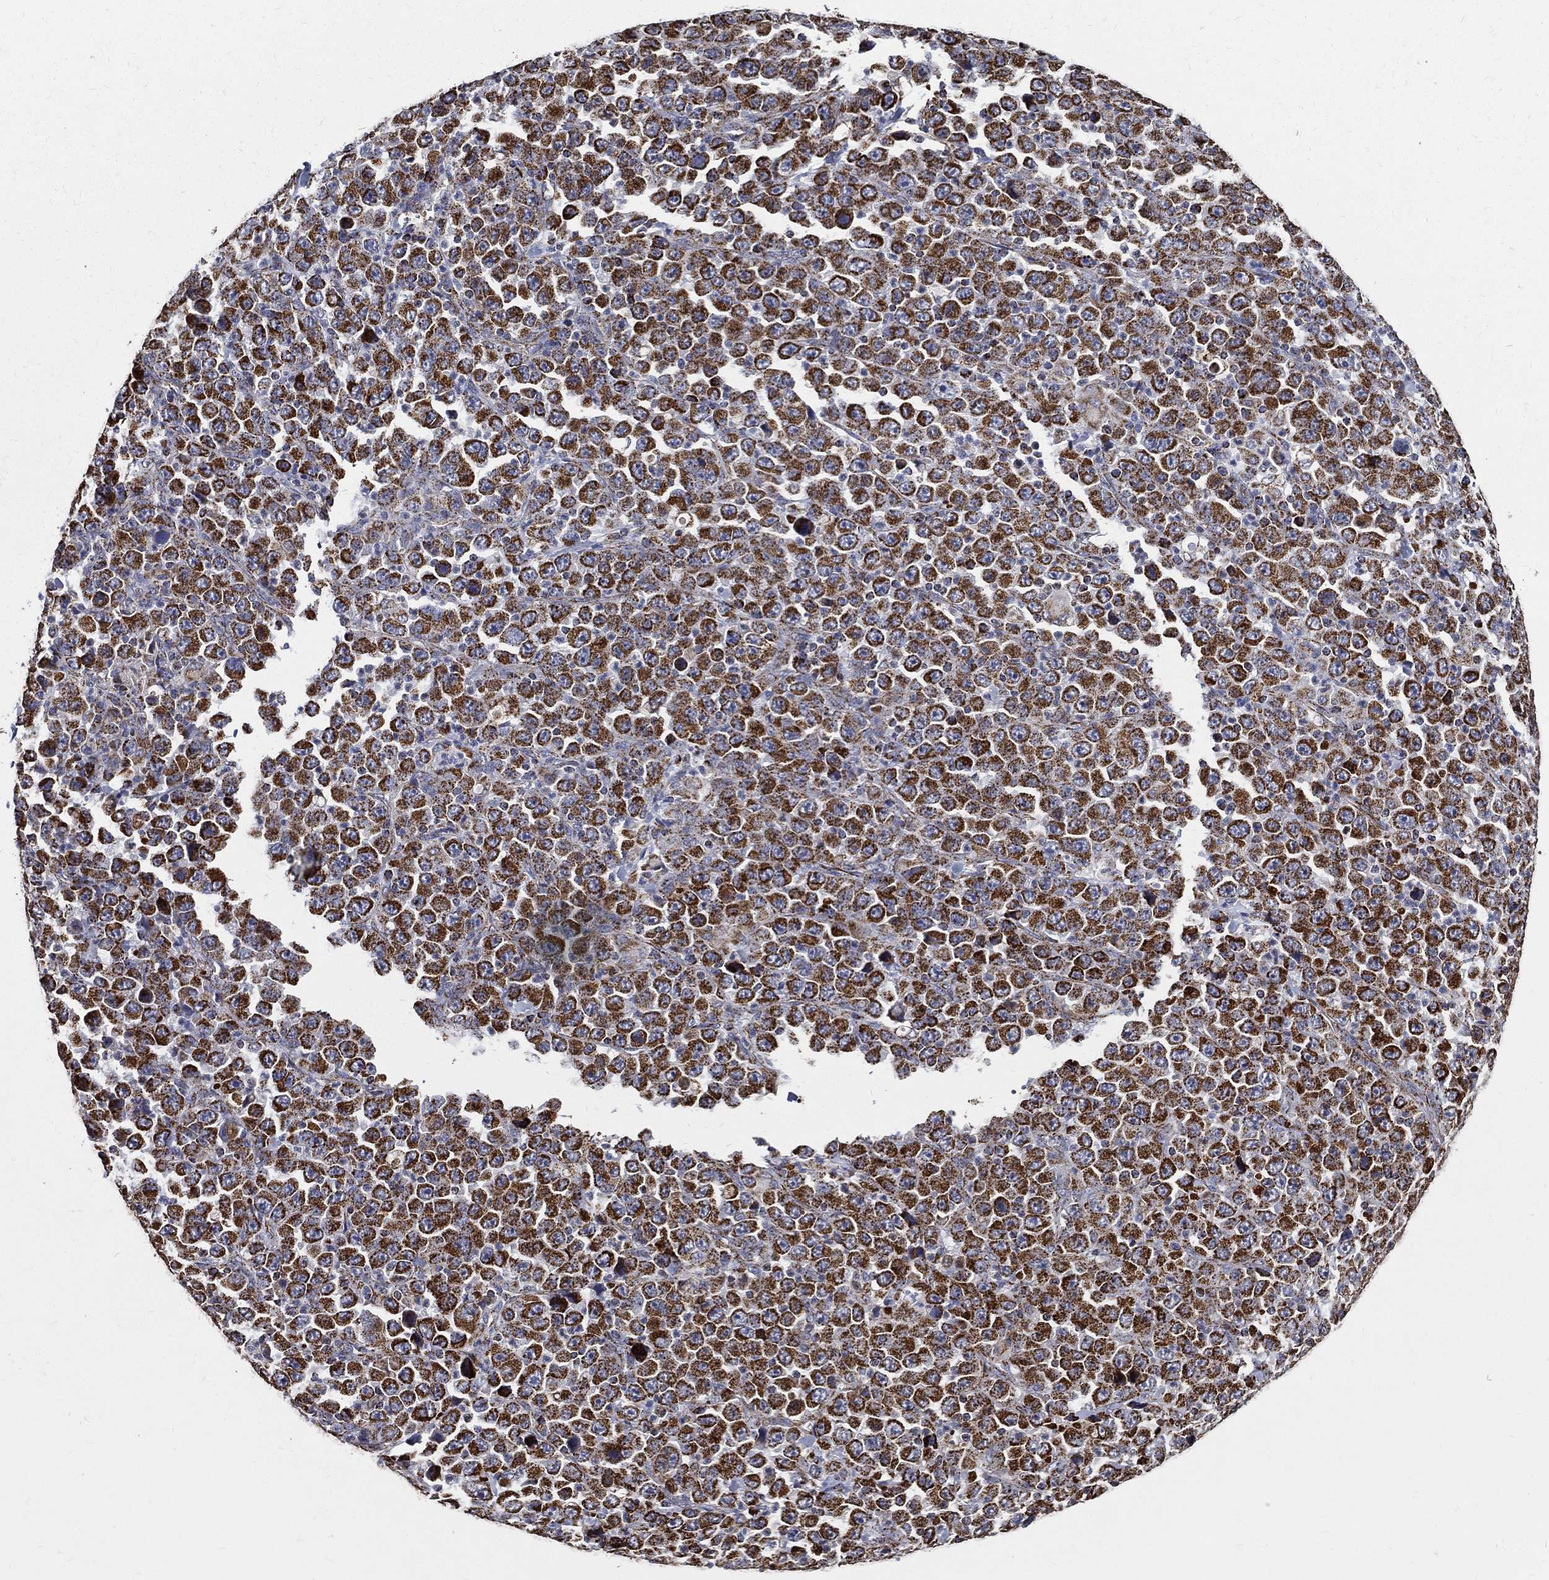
{"staining": {"intensity": "strong", "quantity": ">75%", "location": "cytoplasmic/membranous"}, "tissue": "stomach cancer", "cell_type": "Tumor cells", "image_type": "cancer", "snomed": [{"axis": "morphology", "description": "Normal tissue, NOS"}, {"axis": "morphology", "description": "Adenocarcinoma, NOS"}, {"axis": "topography", "description": "Stomach, upper"}, {"axis": "topography", "description": "Stomach"}], "caption": "This photomicrograph shows immunohistochemistry (IHC) staining of adenocarcinoma (stomach), with high strong cytoplasmic/membranous expression in approximately >75% of tumor cells.", "gene": "NDUFAB1", "patient": {"sex": "male", "age": 59}}